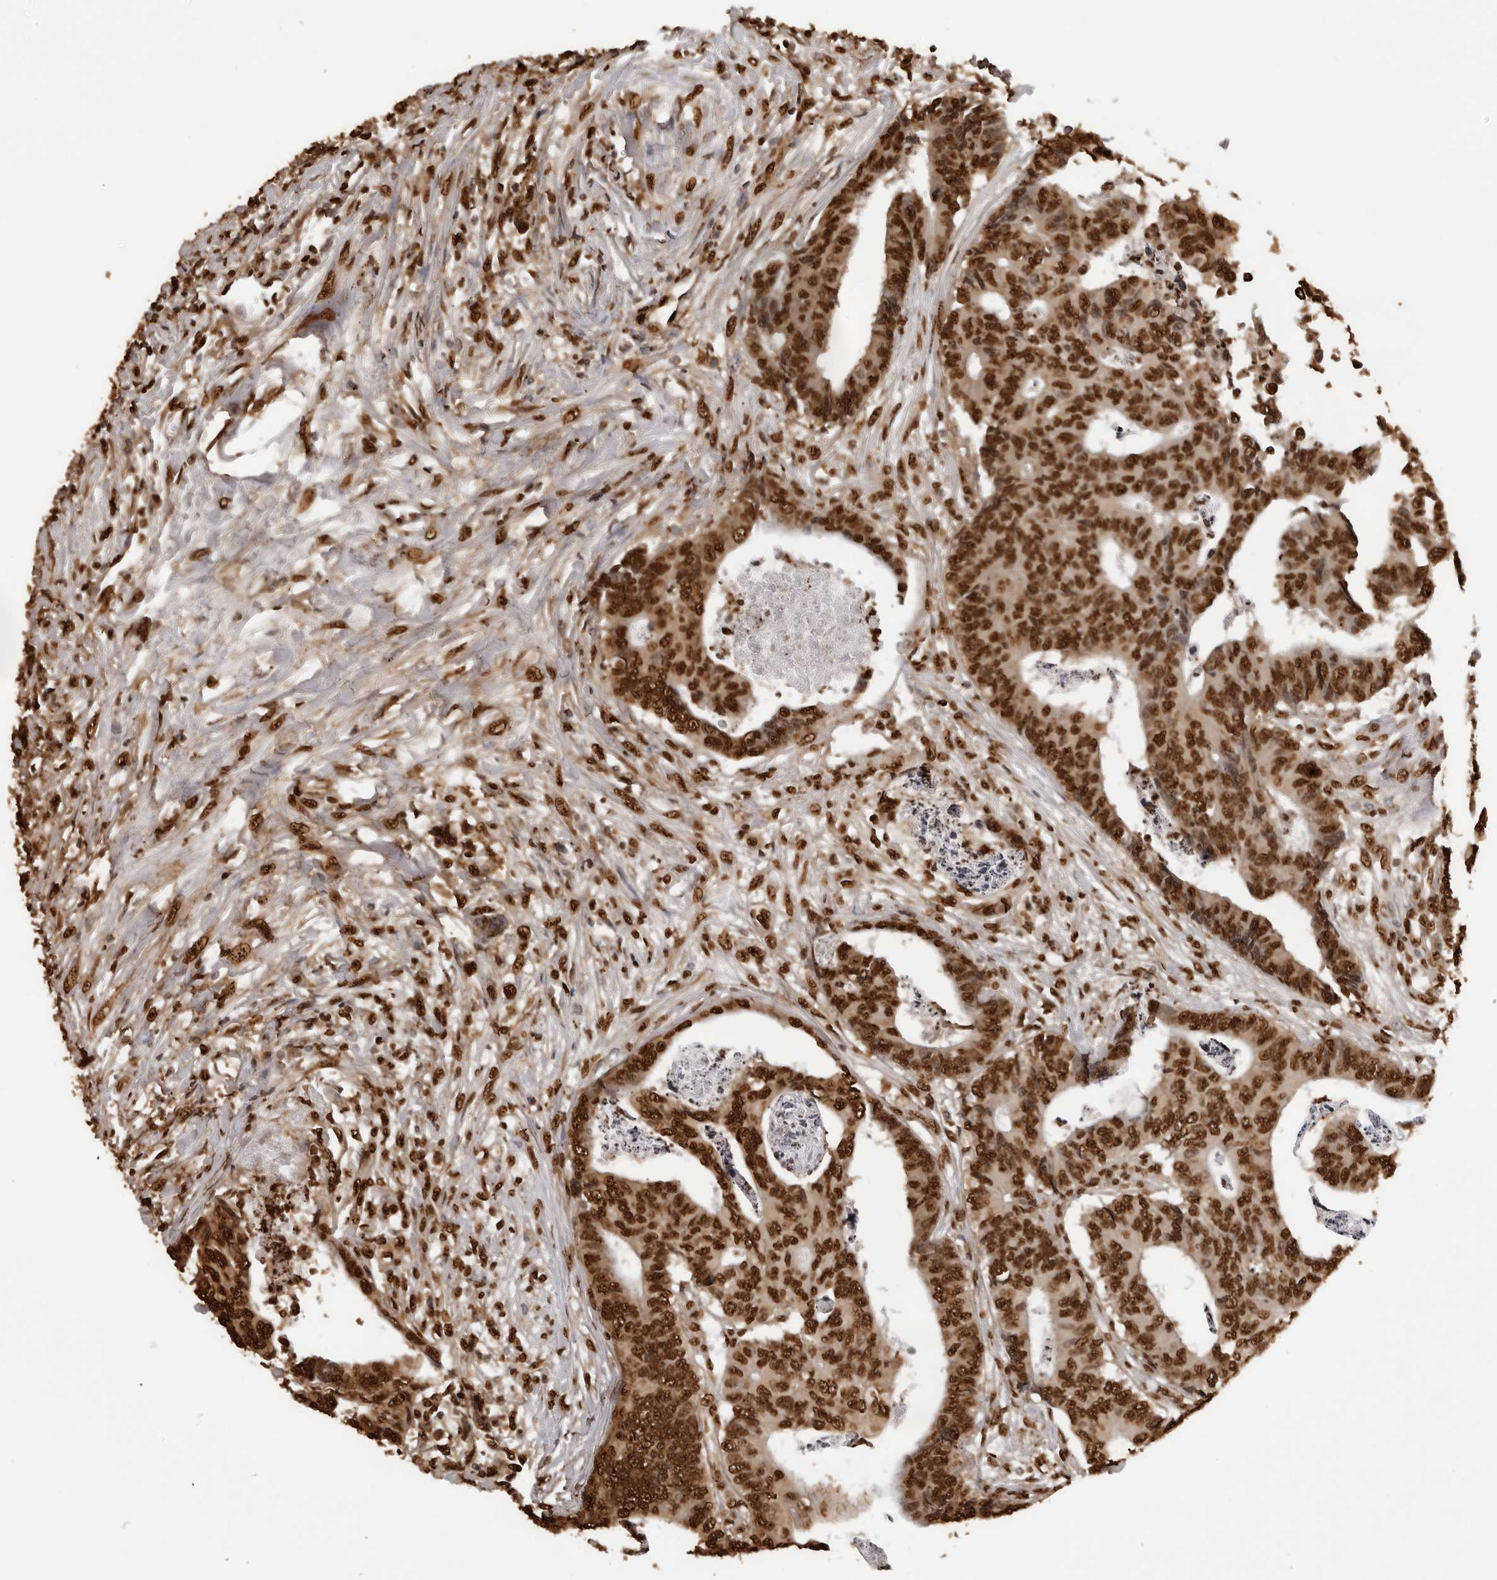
{"staining": {"intensity": "strong", "quantity": ">75%", "location": "nuclear"}, "tissue": "colorectal cancer", "cell_type": "Tumor cells", "image_type": "cancer", "snomed": [{"axis": "morphology", "description": "Adenocarcinoma, NOS"}, {"axis": "topography", "description": "Rectum"}], "caption": "Colorectal adenocarcinoma stained with IHC shows strong nuclear positivity in about >75% of tumor cells. The staining was performed using DAB, with brown indicating positive protein expression. Nuclei are stained blue with hematoxylin.", "gene": "ZFP91", "patient": {"sex": "male", "age": 84}}